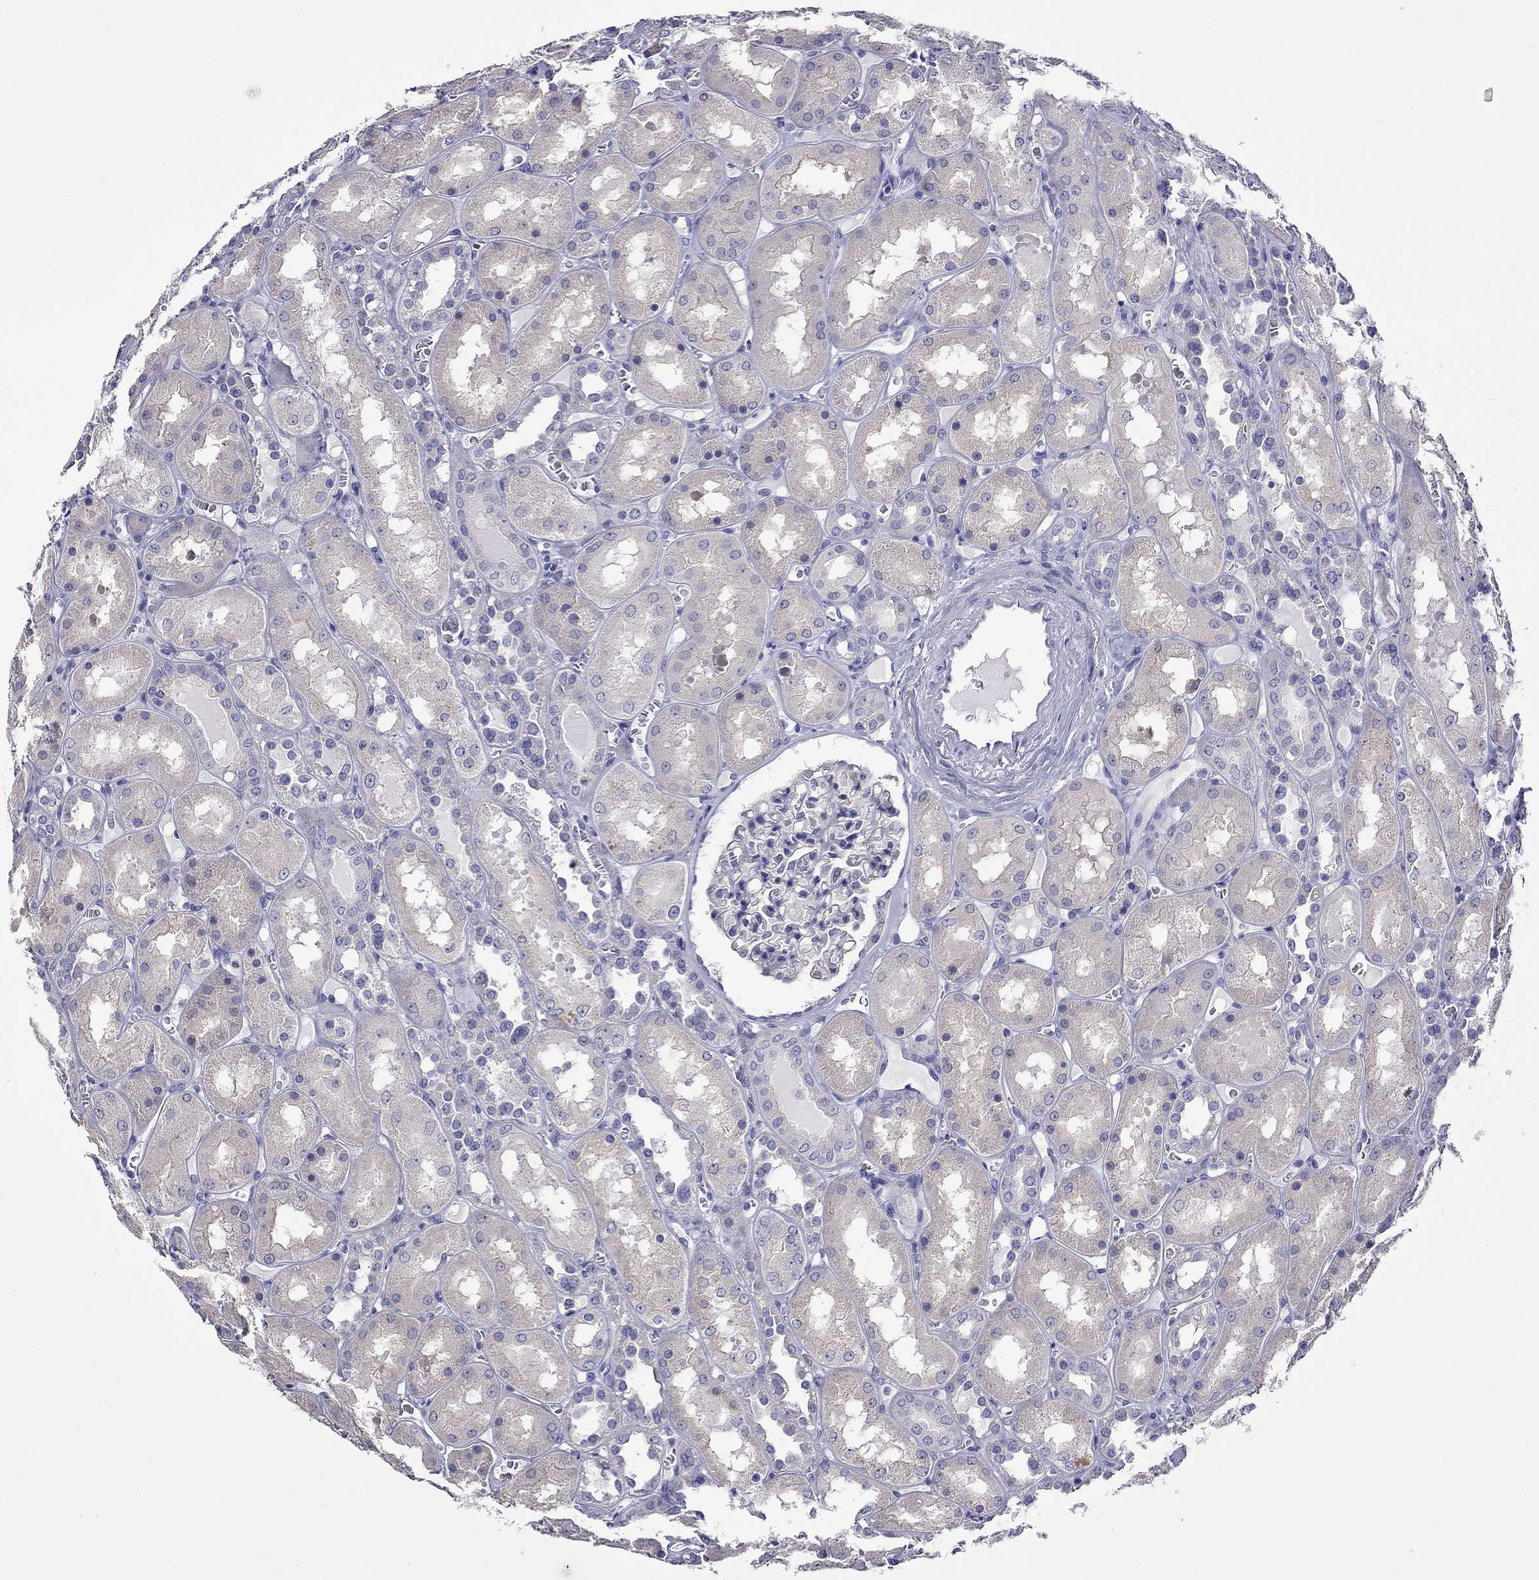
{"staining": {"intensity": "negative", "quantity": "none", "location": "none"}, "tissue": "kidney", "cell_type": "Cells in glomeruli", "image_type": "normal", "snomed": [{"axis": "morphology", "description": "Normal tissue, NOS"}, {"axis": "topography", "description": "Kidney"}], "caption": "The image exhibits no significant staining in cells in glomeruli of kidney. (DAB IHC with hematoxylin counter stain).", "gene": "STAR", "patient": {"sex": "male", "age": 73}}